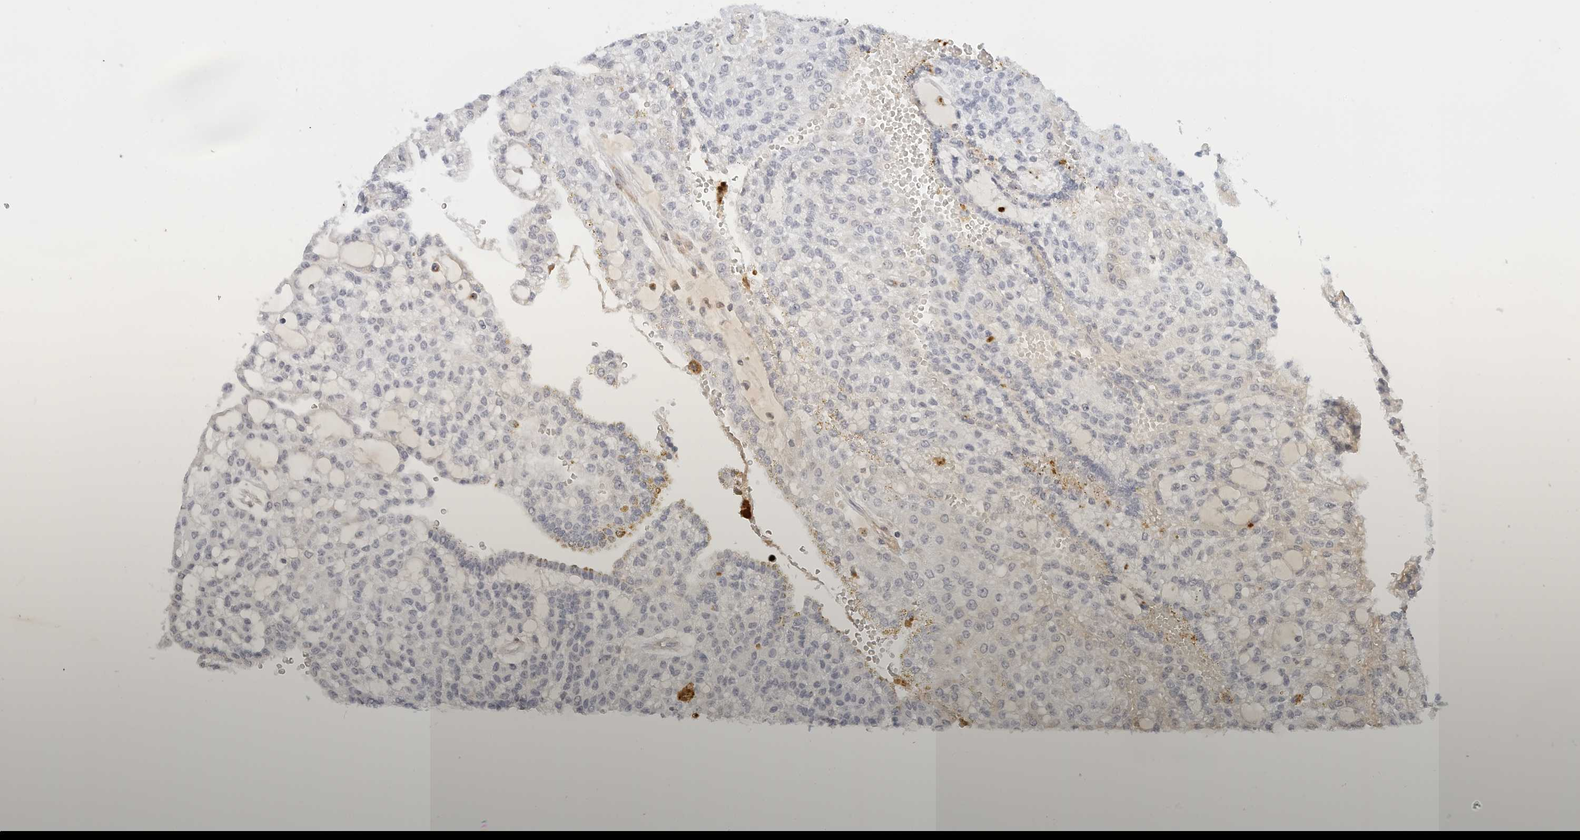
{"staining": {"intensity": "negative", "quantity": "none", "location": "none"}, "tissue": "renal cancer", "cell_type": "Tumor cells", "image_type": "cancer", "snomed": [{"axis": "morphology", "description": "Adenocarcinoma, NOS"}, {"axis": "topography", "description": "Kidney"}], "caption": "Renal cancer (adenocarcinoma) was stained to show a protein in brown. There is no significant positivity in tumor cells.", "gene": "PKDCC", "patient": {"sex": "male", "age": 63}}